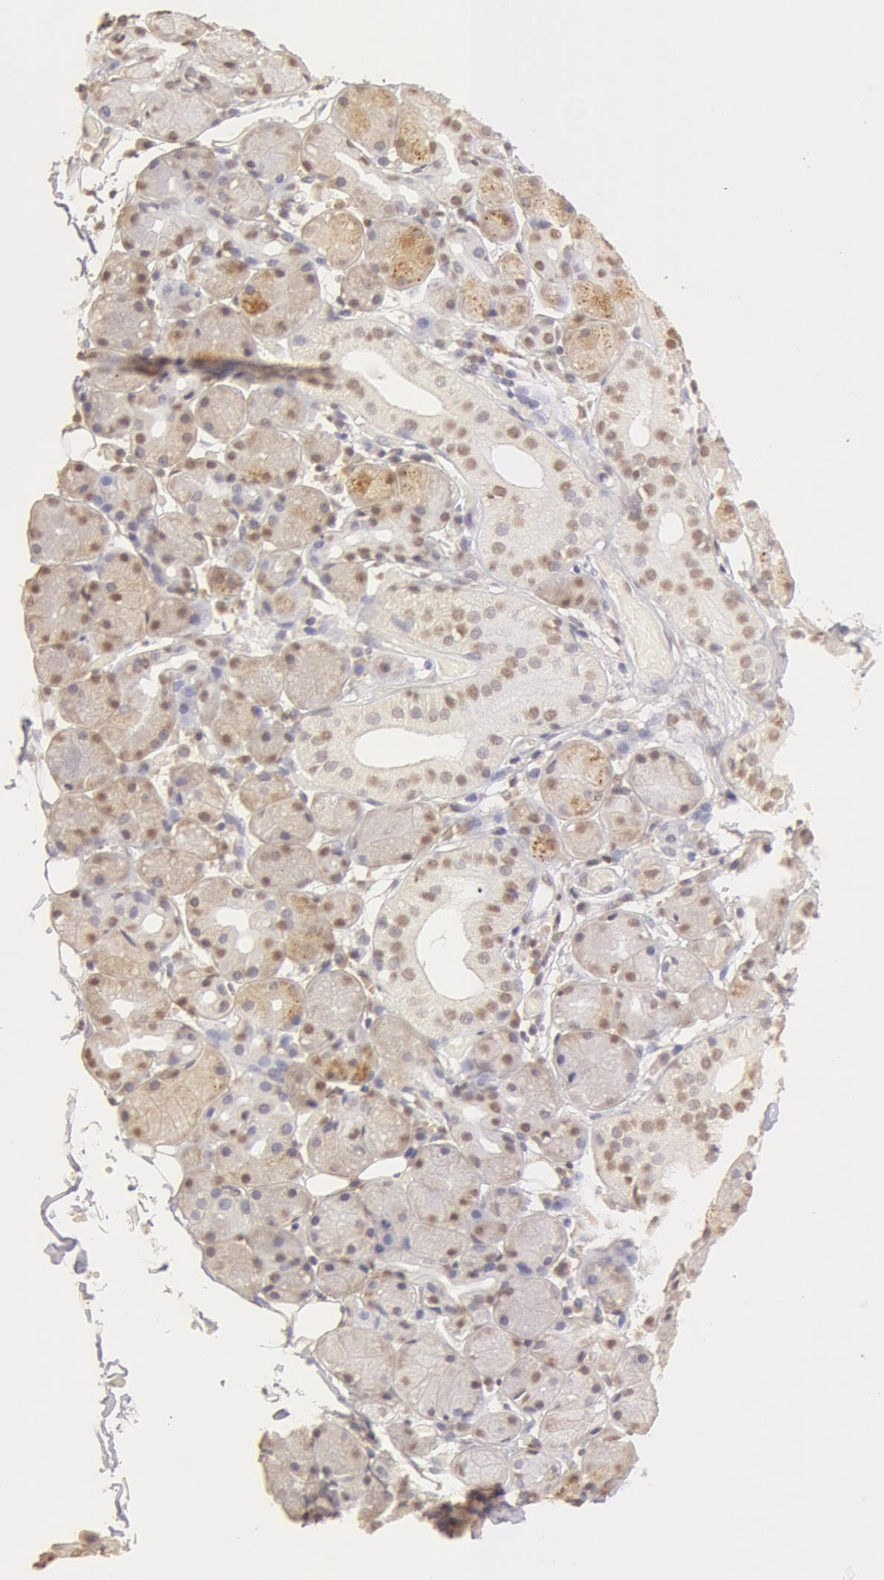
{"staining": {"intensity": "moderate", "quantity": "25%-75%", "location": "nuclear"}, "tissue": "salivary gland", "cell_type": "Glandular cells", "image_type": "normal", "snomed": [{"axis": "morphology", "description": "Normal tissue, NOS"}, {"axis": "topography", "description": "Salivary gland"}, {"axis": "topography", "description": "Peripheral nerve tissue"}], "caption": "An immunohistochemistry (IHC) micrograph of normal tissue is shown. Protein staining in brown labels moderate nuclear positivity in salivary gland within glandular cells. (IHC, brightfield microscopy, high magnification).", "gene": "SNRNP70", "patient": {"sex": "male", "age": 62}}